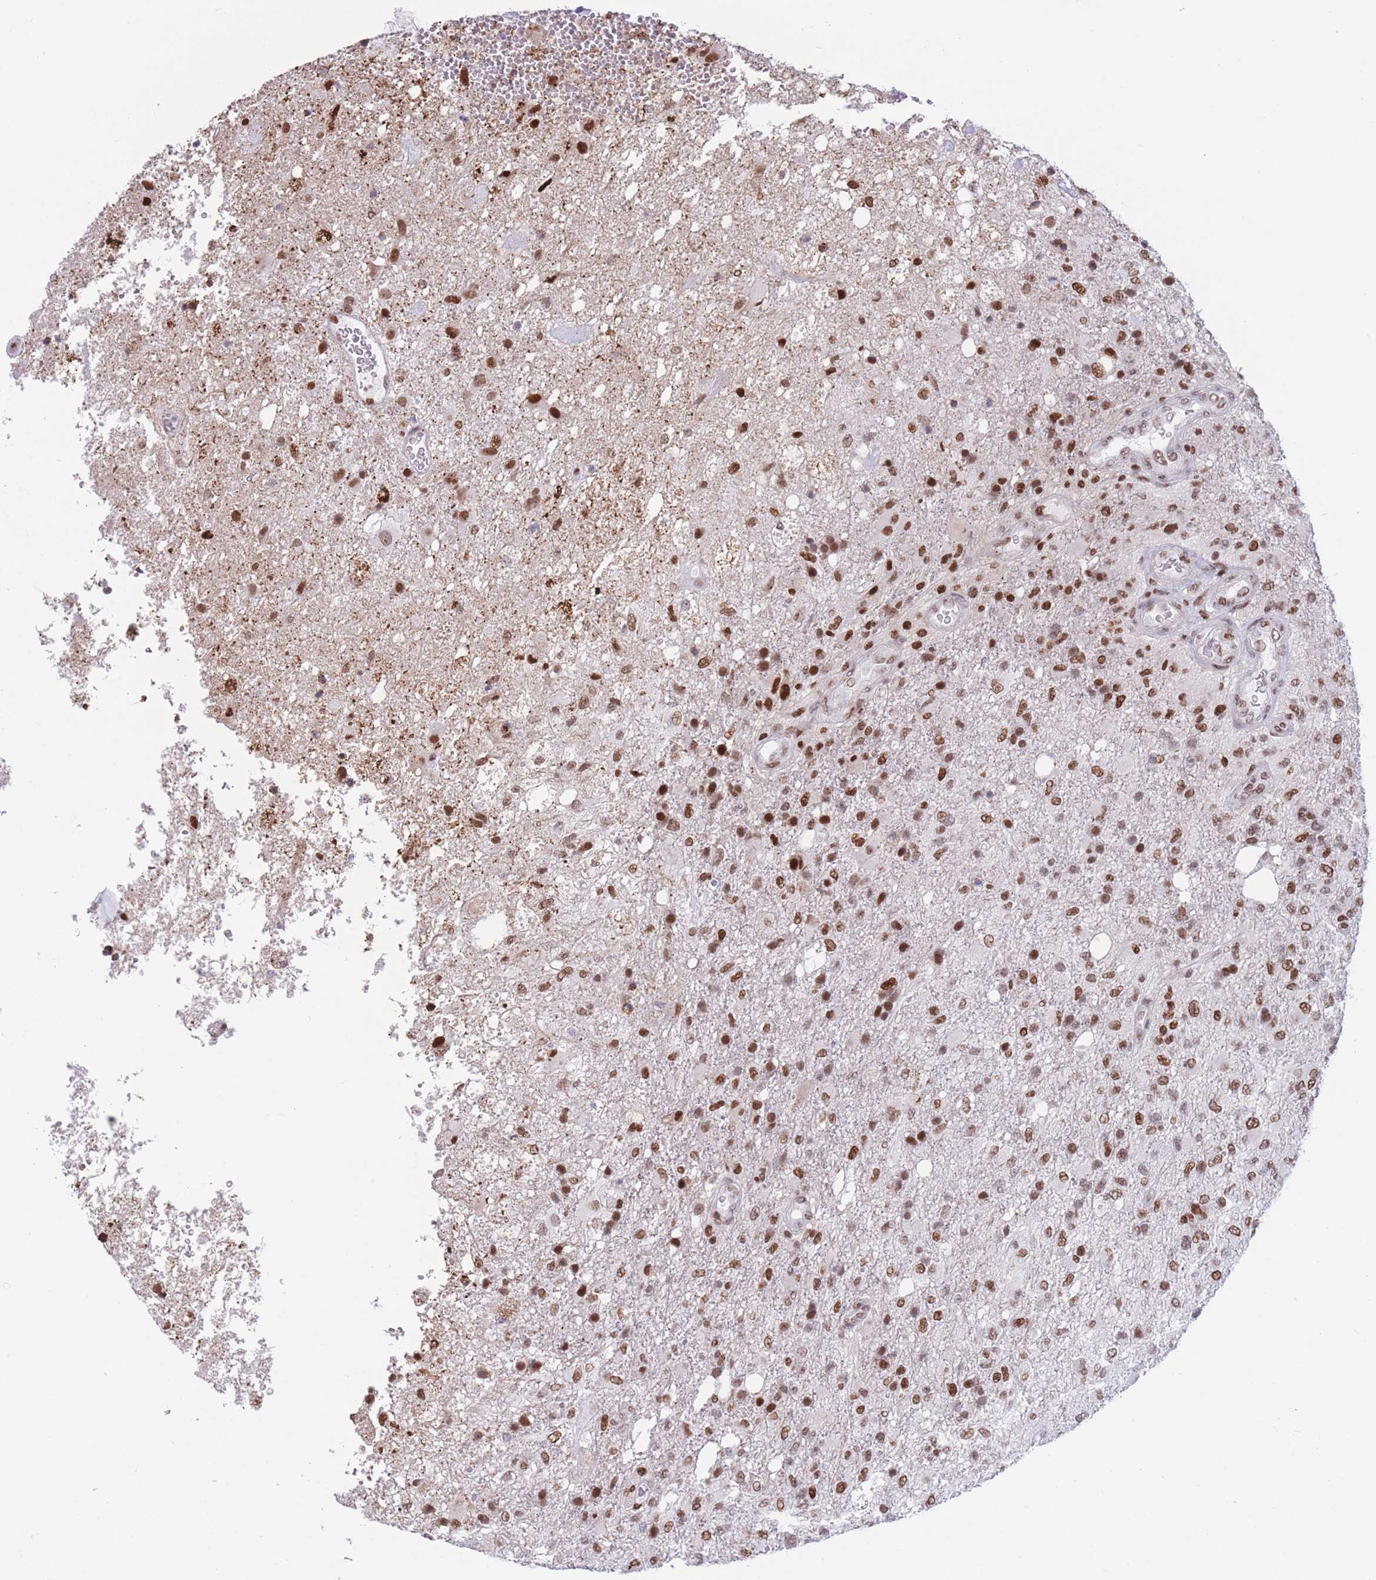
{"staining": {"intensity": "strong", "quantity": ">75%", "location": "nuclear"}, "tissue": "glioma", "cell_type": "Tumor cells", "image_type": "cancer", "snomed": [{"axis": "morphology", "description": "Glioma, malignant, High grade"}, {"axis": "topography", "description": "Brain"}], "caption": "Brown immunohistochemical staining in human malignant glioma (high-grade) demonstrates strong nuclear positivity in about >75% of tumor cells.", "gene": "DNAJC3", "patient": {"sex": "female", "age": 74}}